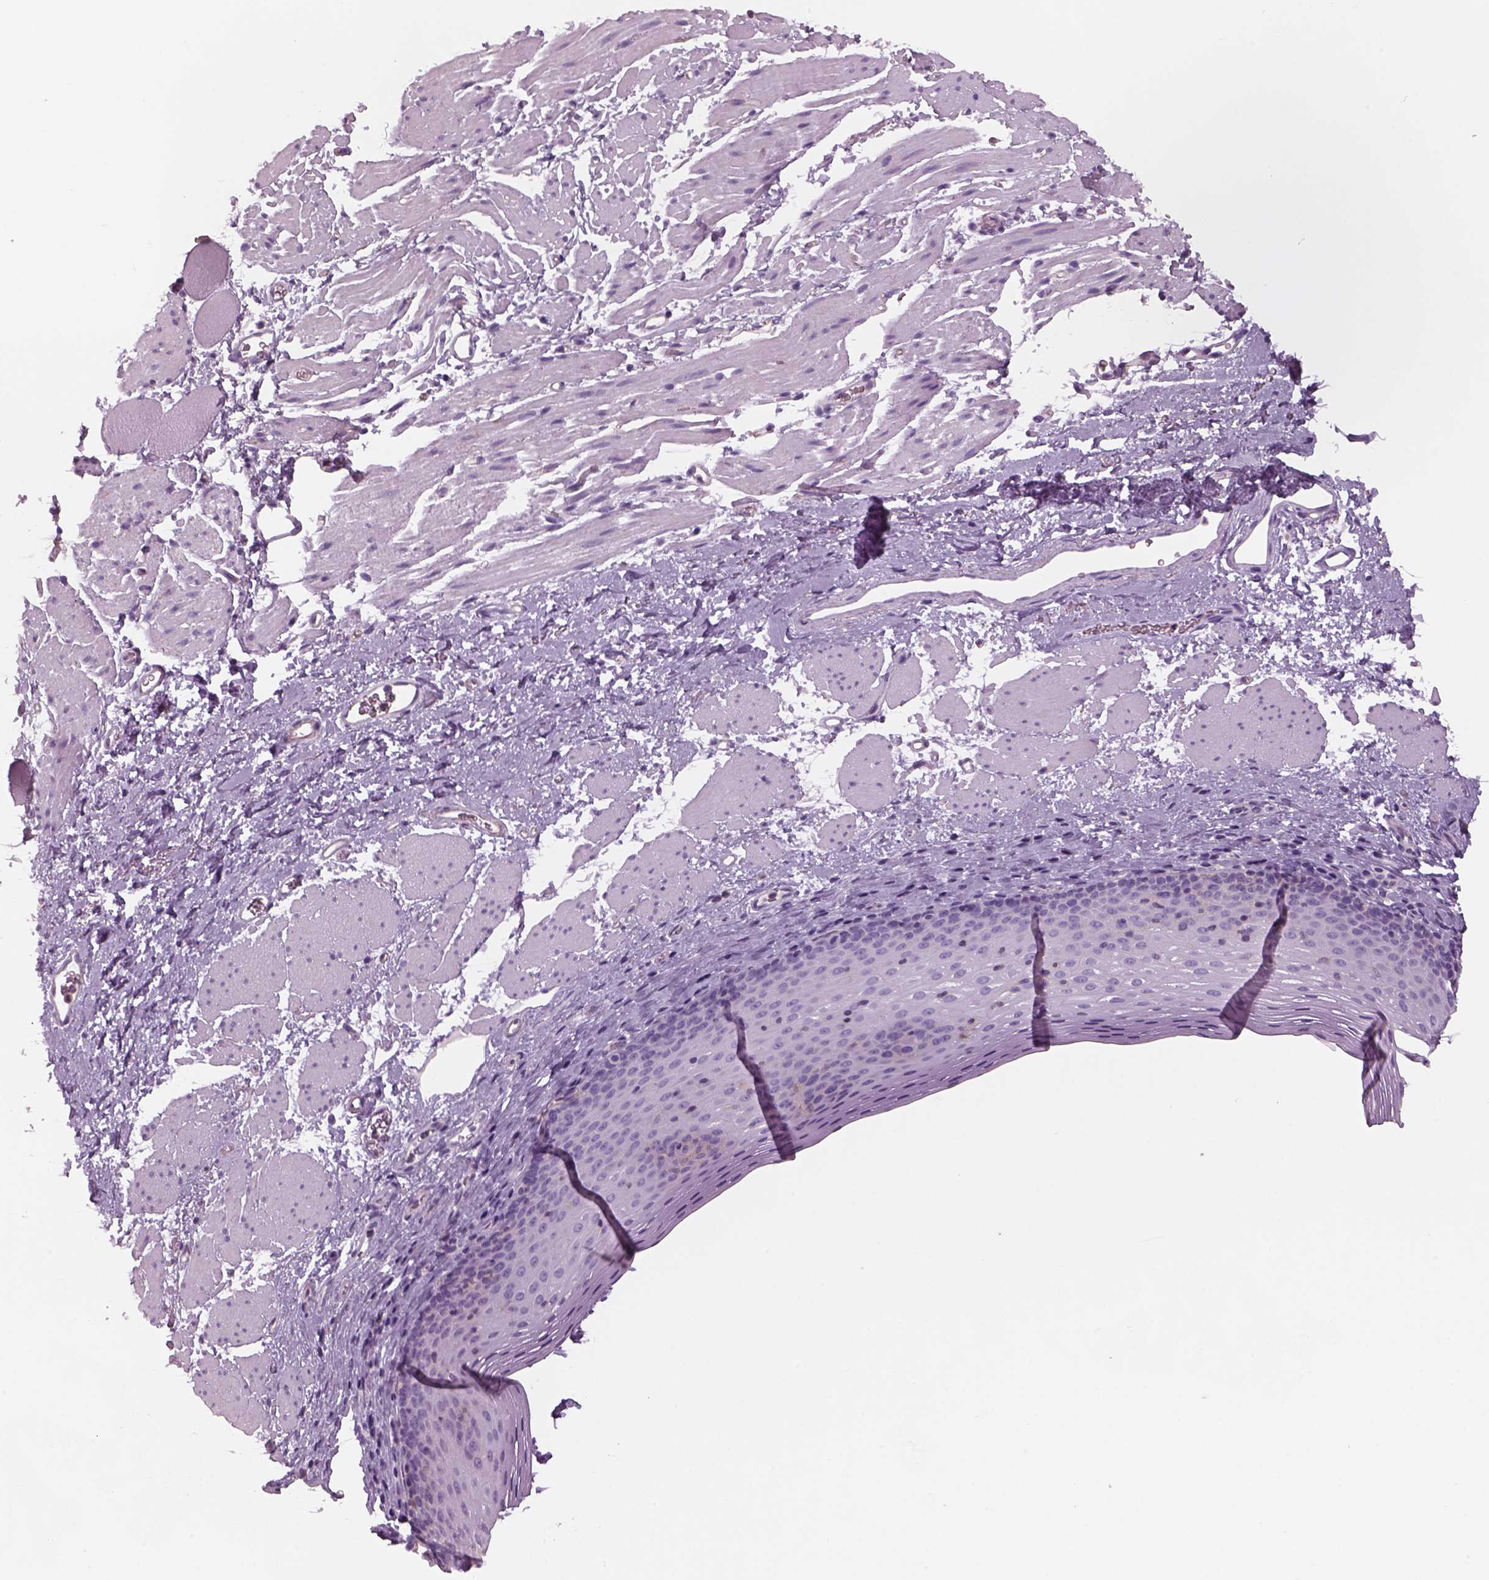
{"staining": {"intensity": "negative", "quantity": "none", "location": "none"}, "tissue": "esophagus", "cell_type": "Squamous epithelial cells", "image_type": "normal", "snomed": [{"axis": "morphology", "description": "Normal tissue, NOS"}, {"axis": "topography", "description": "Esophagus"}], "caption": "An immunohistochemistry (IHC) image of unremarkable esophagus is shown. There is no staining in squamous epithelial cells of esophagus. (IHC, brightfield microscopy, high magnification).", "gene": "SLC1A7", "patient": {"sex": "female", "age": 68}}